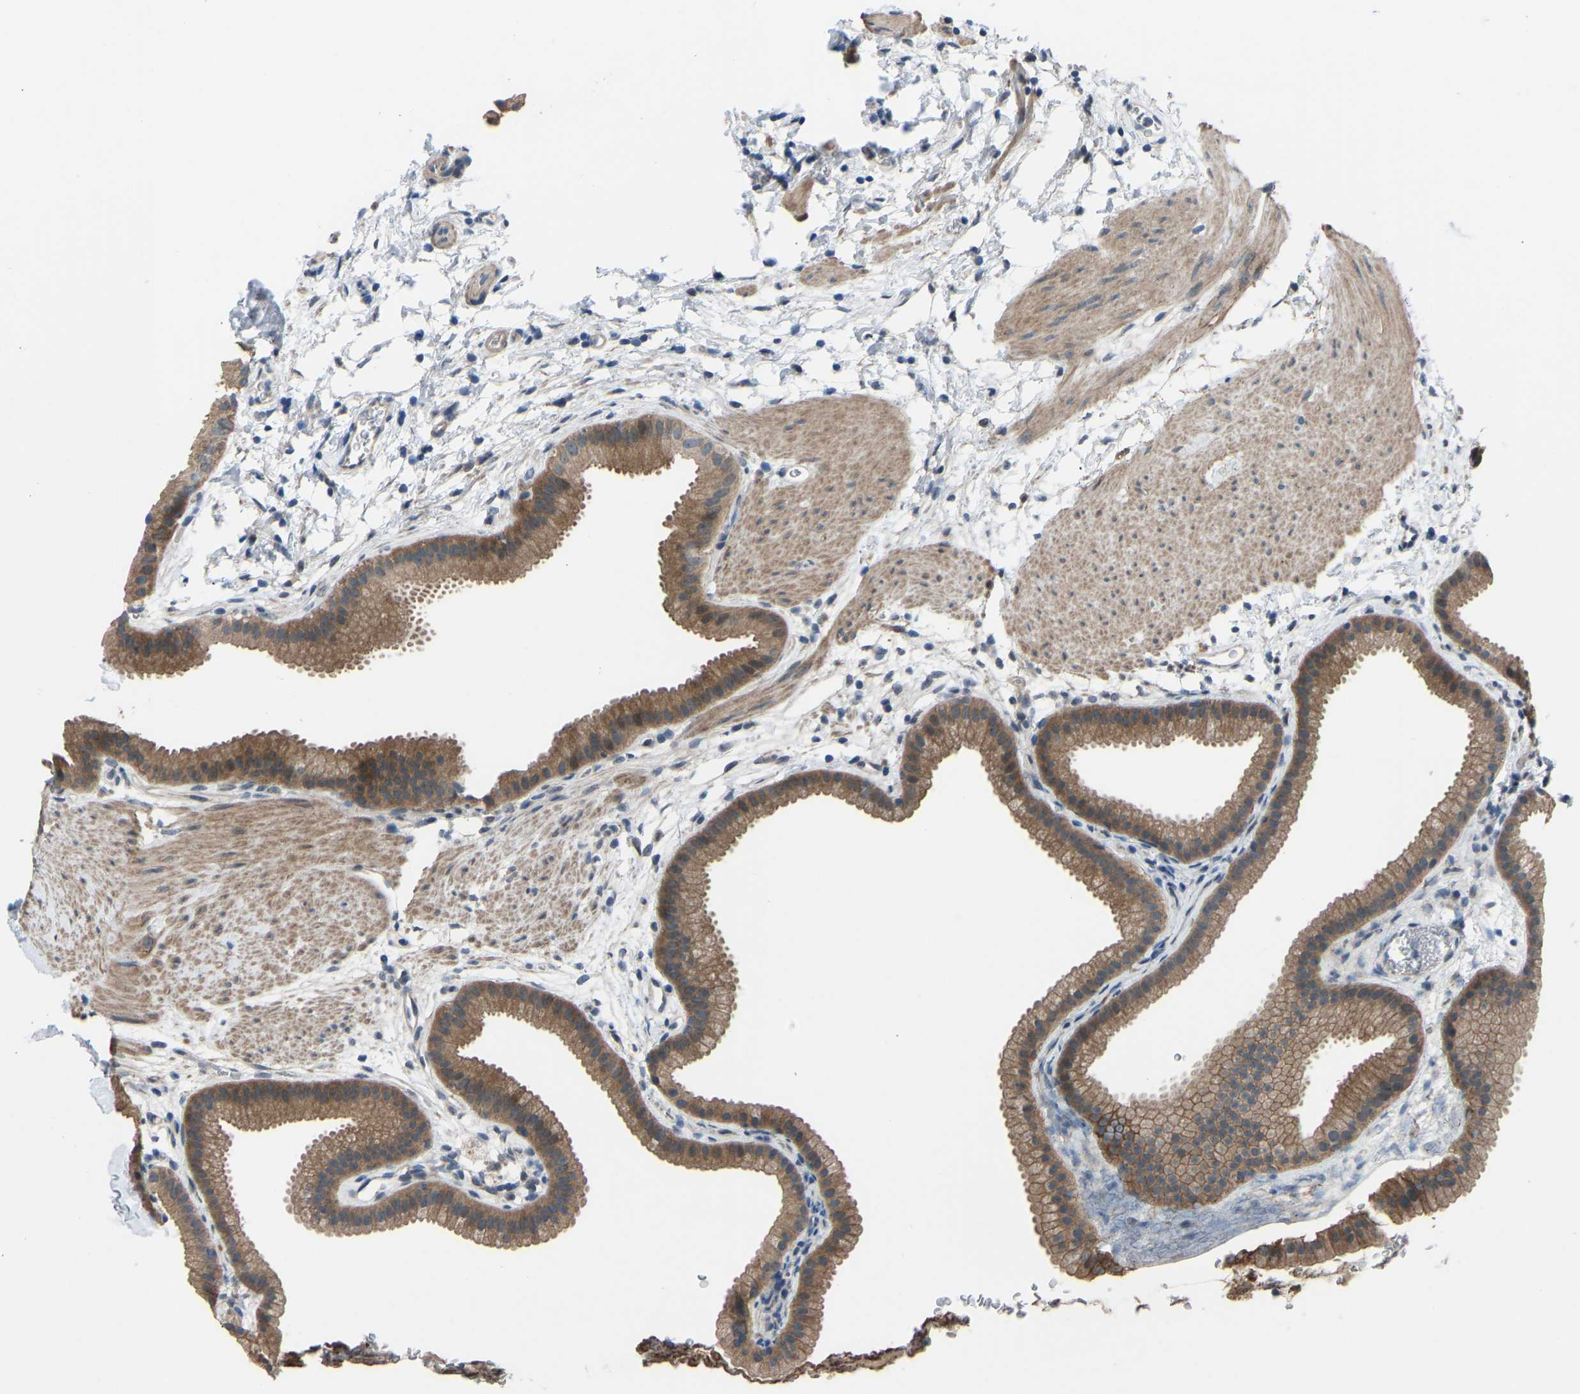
{"staining": {"intensity": "moderate", "quantity": ">75%", "location": "cytoplasmic/membranous"}, "tissue": "gallbladder", "cell_type": "Glandular cells", "image_type": "normal", "snomed": [{"axis": "morphology", "description": "Normal tissue, NOS"}, {"axis": "topography", "description": "Gallbladder"}], "caption": "Immunohistochemistry (IHC) staining of benign gallbladder, which shows medium levels of moderate cytoplasmic/membranous positivity in about >75% of glandular cells indicating moderate cytoplasmic/membranous protein staining. The staining was performed using DAB (3,3'-diaminobenzidine) (brown) for protein detection and nuclei were counterstained in hematoxylin (blue).", "gene": "CDK2AP1", "patient": {"sex": "female", "age": 64}}